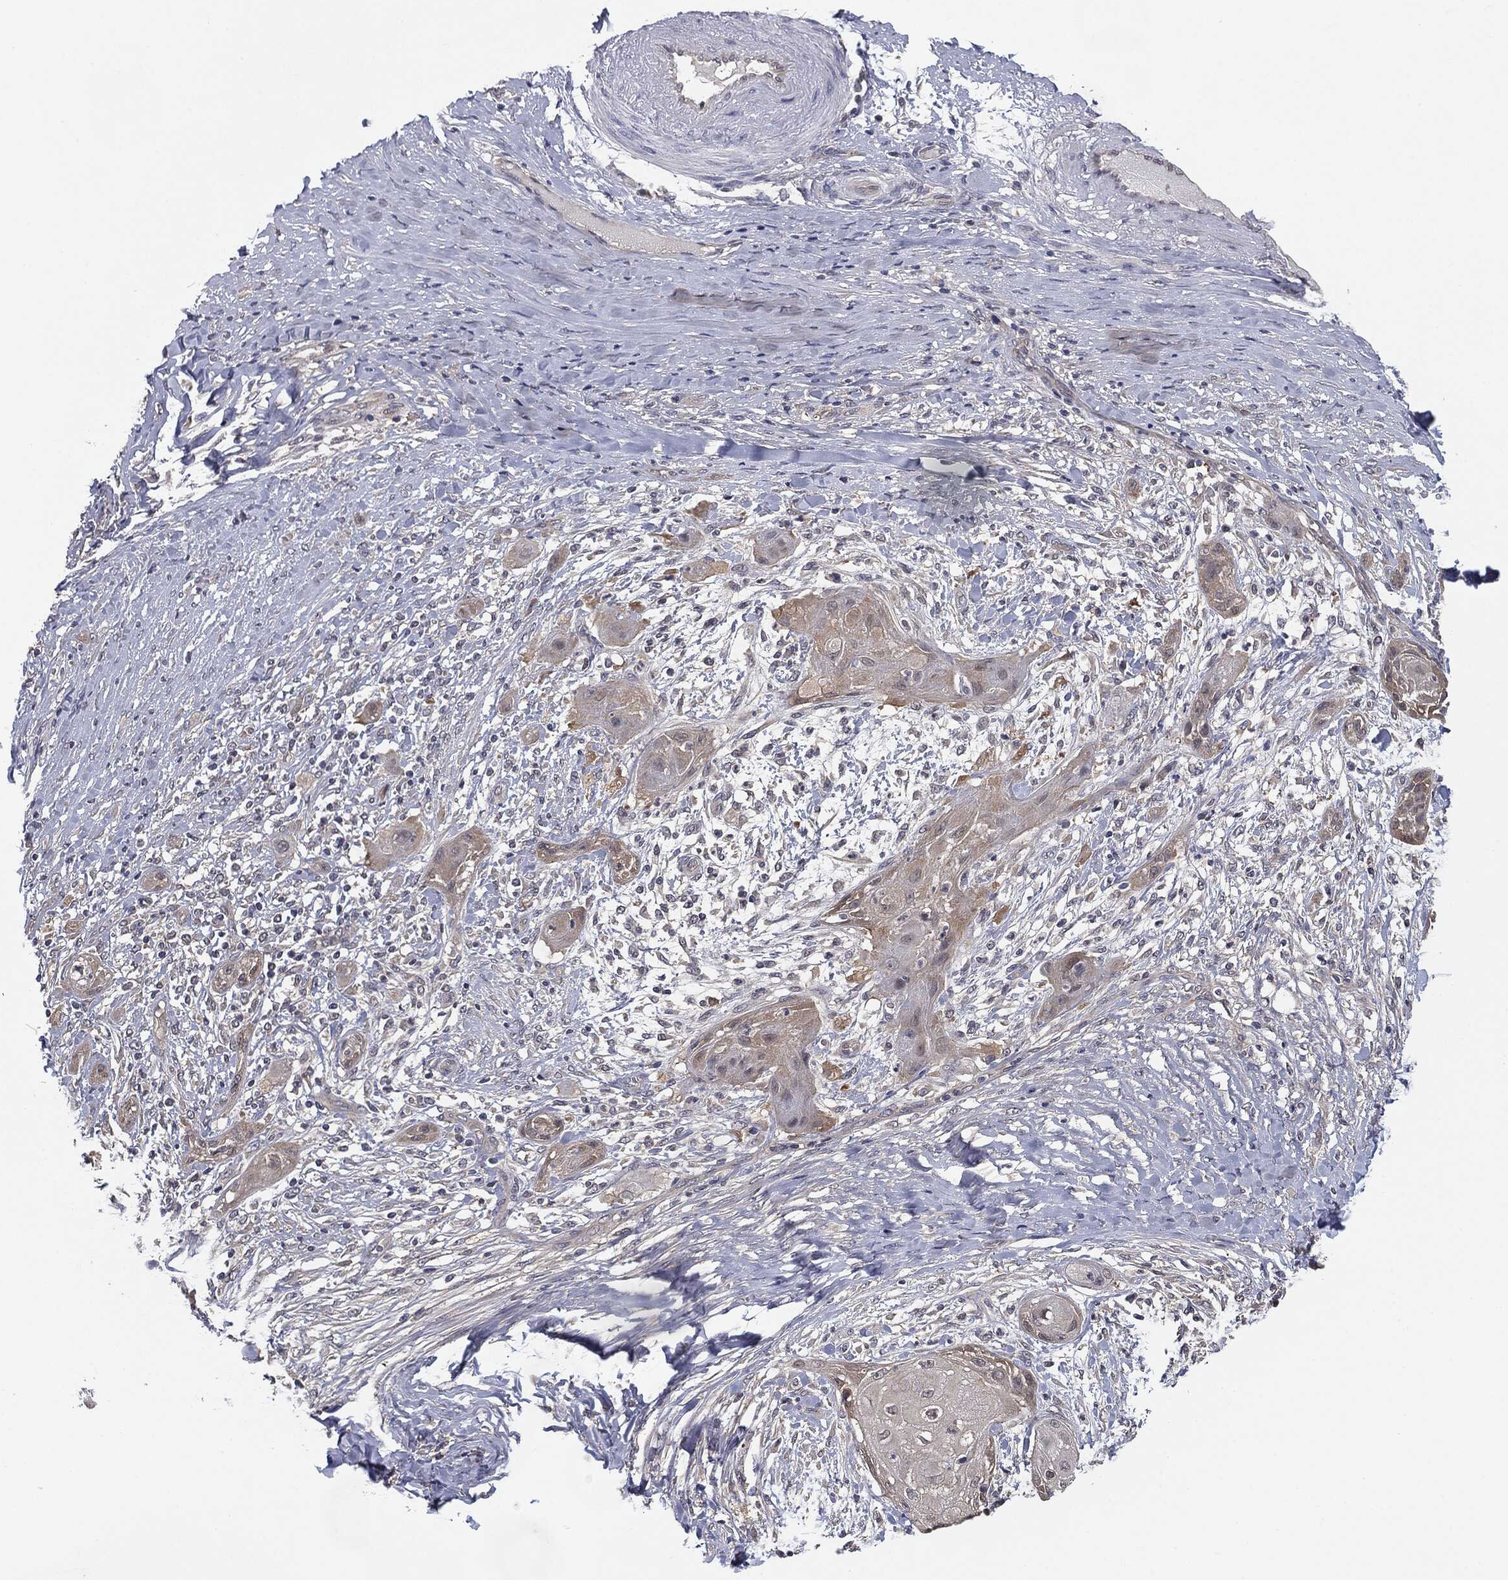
{"staining": {"intensity": "negative", "quantity": "none", "location": "none"}, "tissue": "skin cancer", "cell_type": "Tumor cells", "image_type": "cancer", "snomed": [{"axis": "morphology", "description": "Squamous cell carcinoma, NOS"}, {"axis": "topography", "description": "Skin"}], "caption": "Immunohistochemistry image of neoplastic tissue: skin cancer (squamous cell carcinoma) stained with DAB (3,3'-diaminobenzidine) demonstrates no significant protein positivity in tumor cells. (DAB (3,3'-diaminobenzidine) immunohistochemistry (IHC) visualized using brightfield microscopy, high magnification).", "gene": "KRT7", "patient": {"sex": "male", "age": 62}}